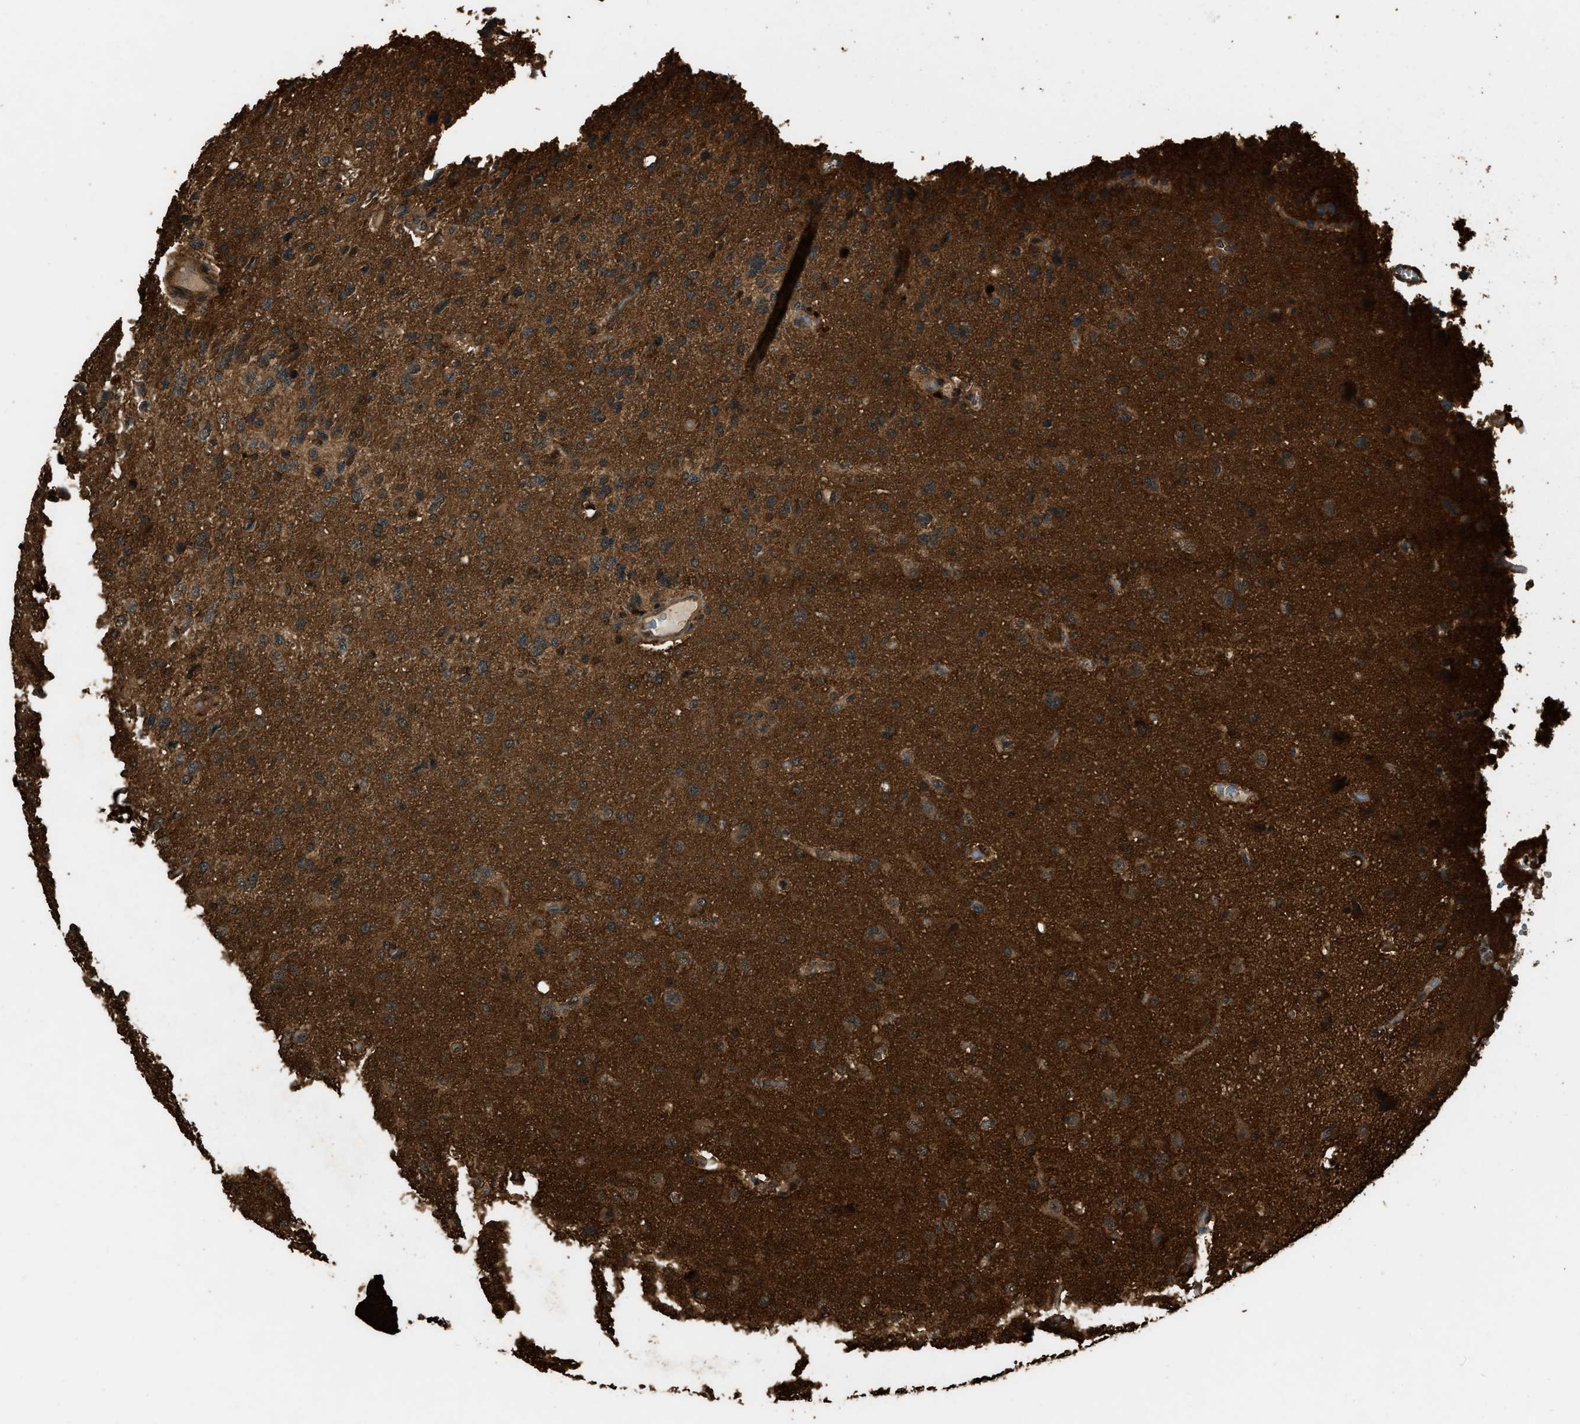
{"staining": {"intensity": "moderate", "quantity": ">75%", "location": "cytoplasmic/membranous"}, "tissue": "glioma", "cell_type": "Tumor cells", "image_type": "cancer", "snomed": [{"axis": "morphology", "description": "Glioma, malignant, High grade"}, {"axis": "topography", "description": "Brain"}], "caption": "Malignant high-grade glioma stained with a protein marker exhibits moderate staining in tumor cells.", "gene": "RAP2A", "patient": {"sex": "female", "age": 58}}